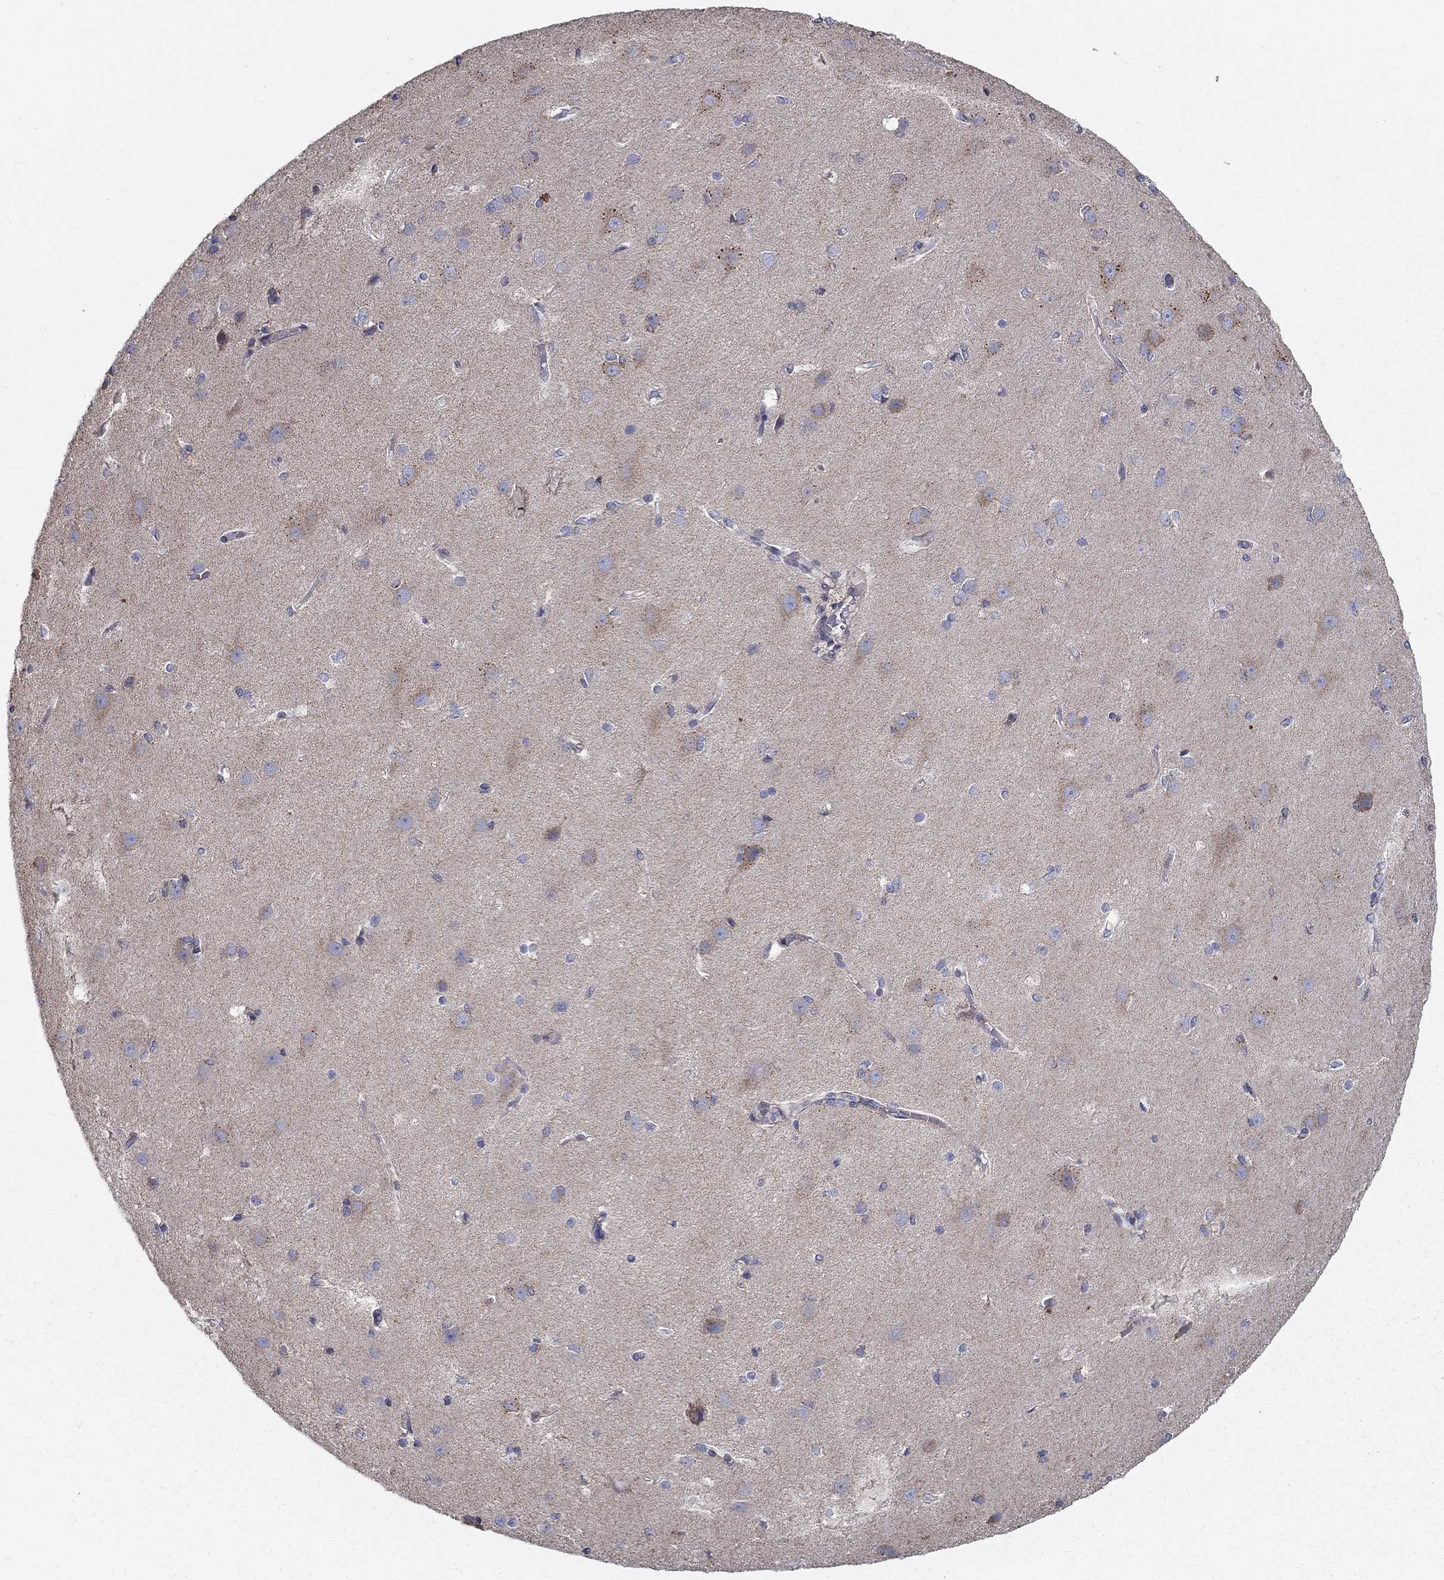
{"staining": {"intensity": "negative", "quantity": "none", "location": "none"}, "tissue": "cerebral cortex", "cell_type": "Endothelial cells", "image_type": "normal", "snomed": [{"axis": "morphology", "description": "Normal tissue, NOS"}, {"axis": "topography", "description": "Cerebral cortex"}], "caption": "Benign cerebral cortex was stained to show a protein in brown. There is no significant positivity in endothelial cells. The staining is performed using DAB (3,3'-diaminobenzidine) brown chromogen with nuclei counter-stained in using hematoxylin.", "gene": "NME5", "patient": {"sex": "male", "age": 37}}